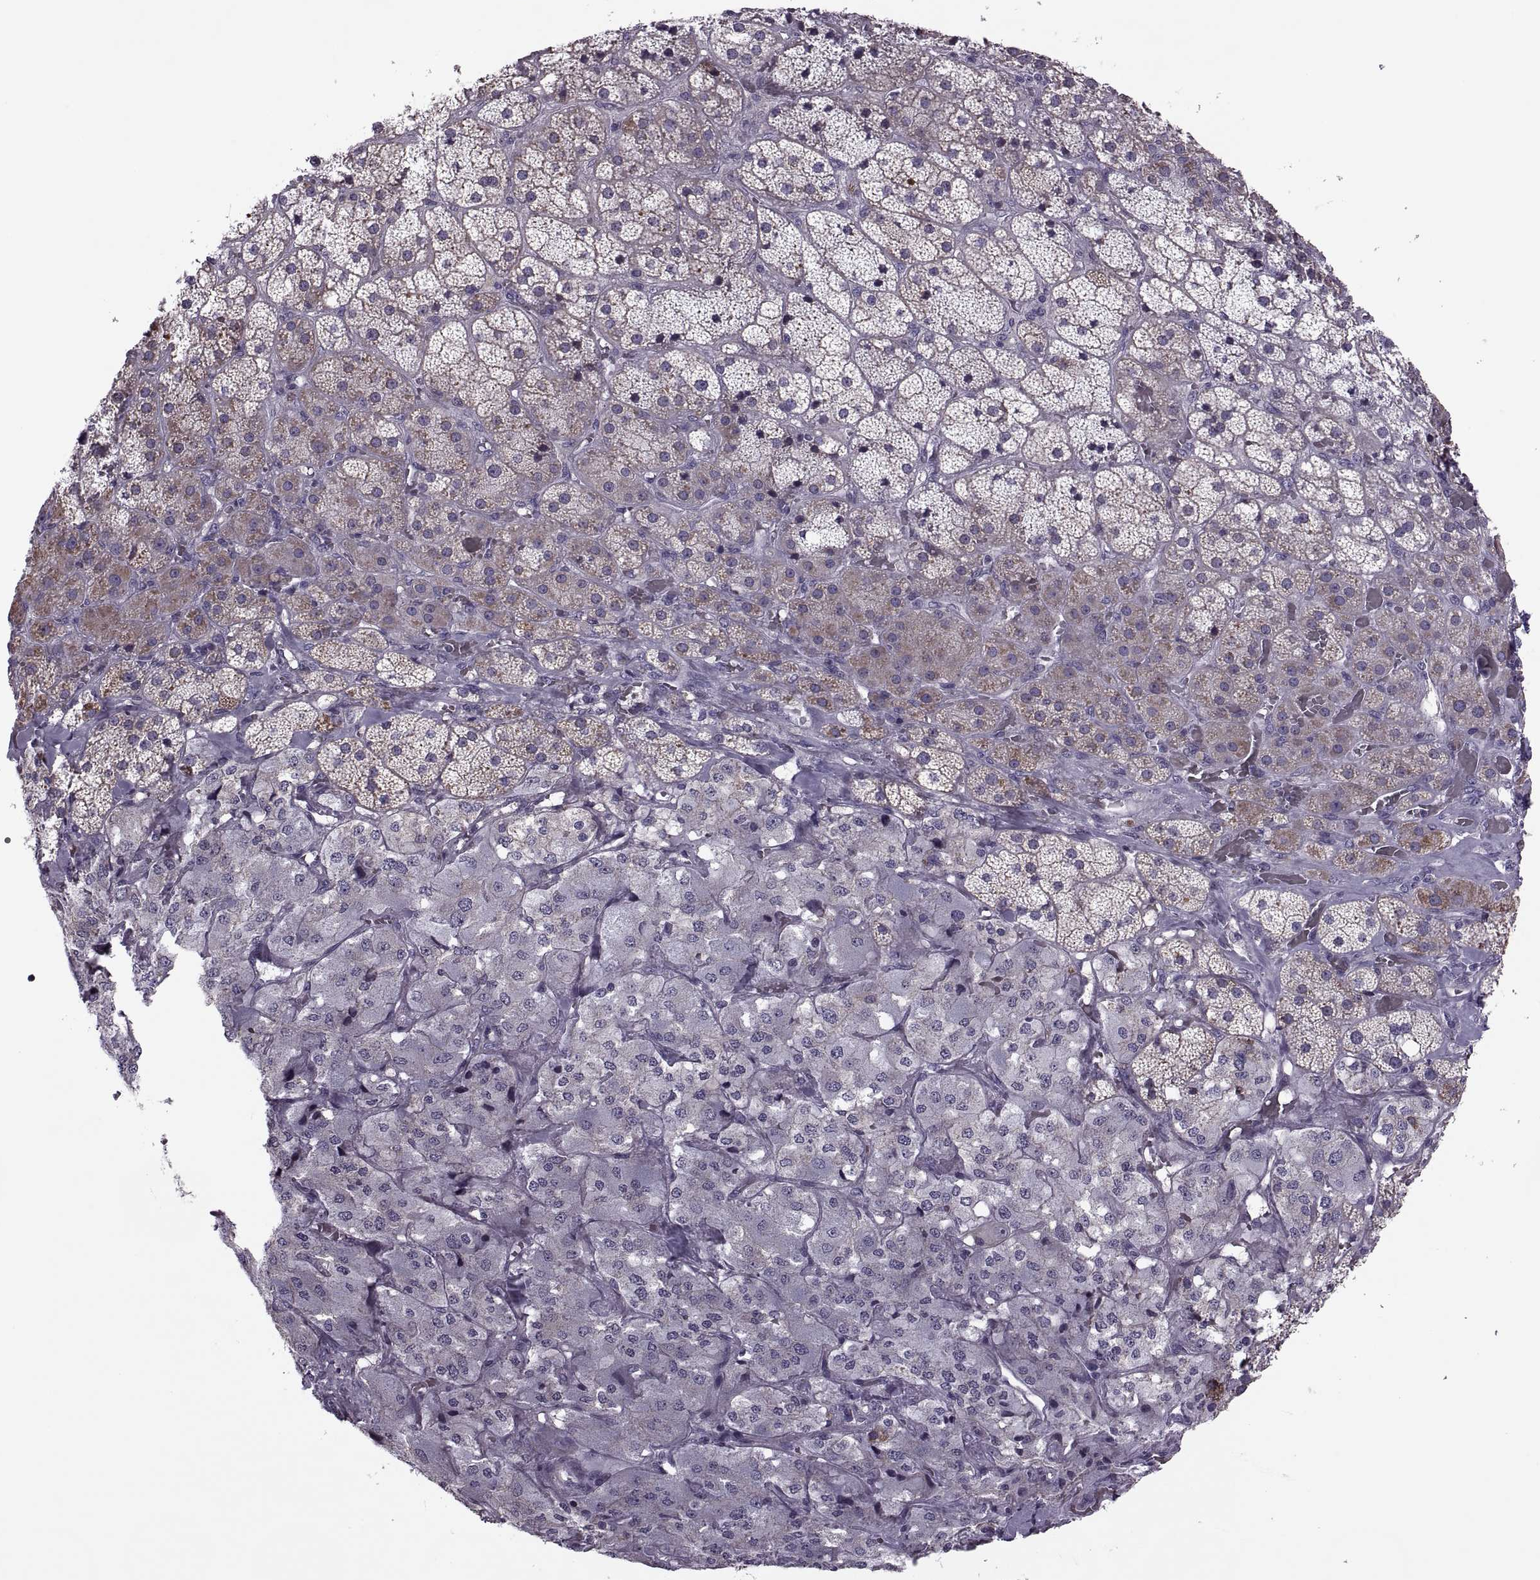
{"staining": {"intensity": "moderate", "quantity": "<25%", "location": "cytoplasmic/membranous"}, "tissue": "adrenal gland", "cell_type": "Glandular cells", "image_type": "normal", "snomed": [{"axis": "morphology", "description": "Normal tissue, NOS"}, {"axis": "topography", "description": "Adrenal gland"}], "caption": "Immunohistochemistry (IHC) (DAB) staining of unremarkable human adrenal gland reveals moderate cytoplasmic/membranous protein expression in about <25% of glandular cells.", "gene": "ODF3", "patient": {"sex": "male", "age": 57}}